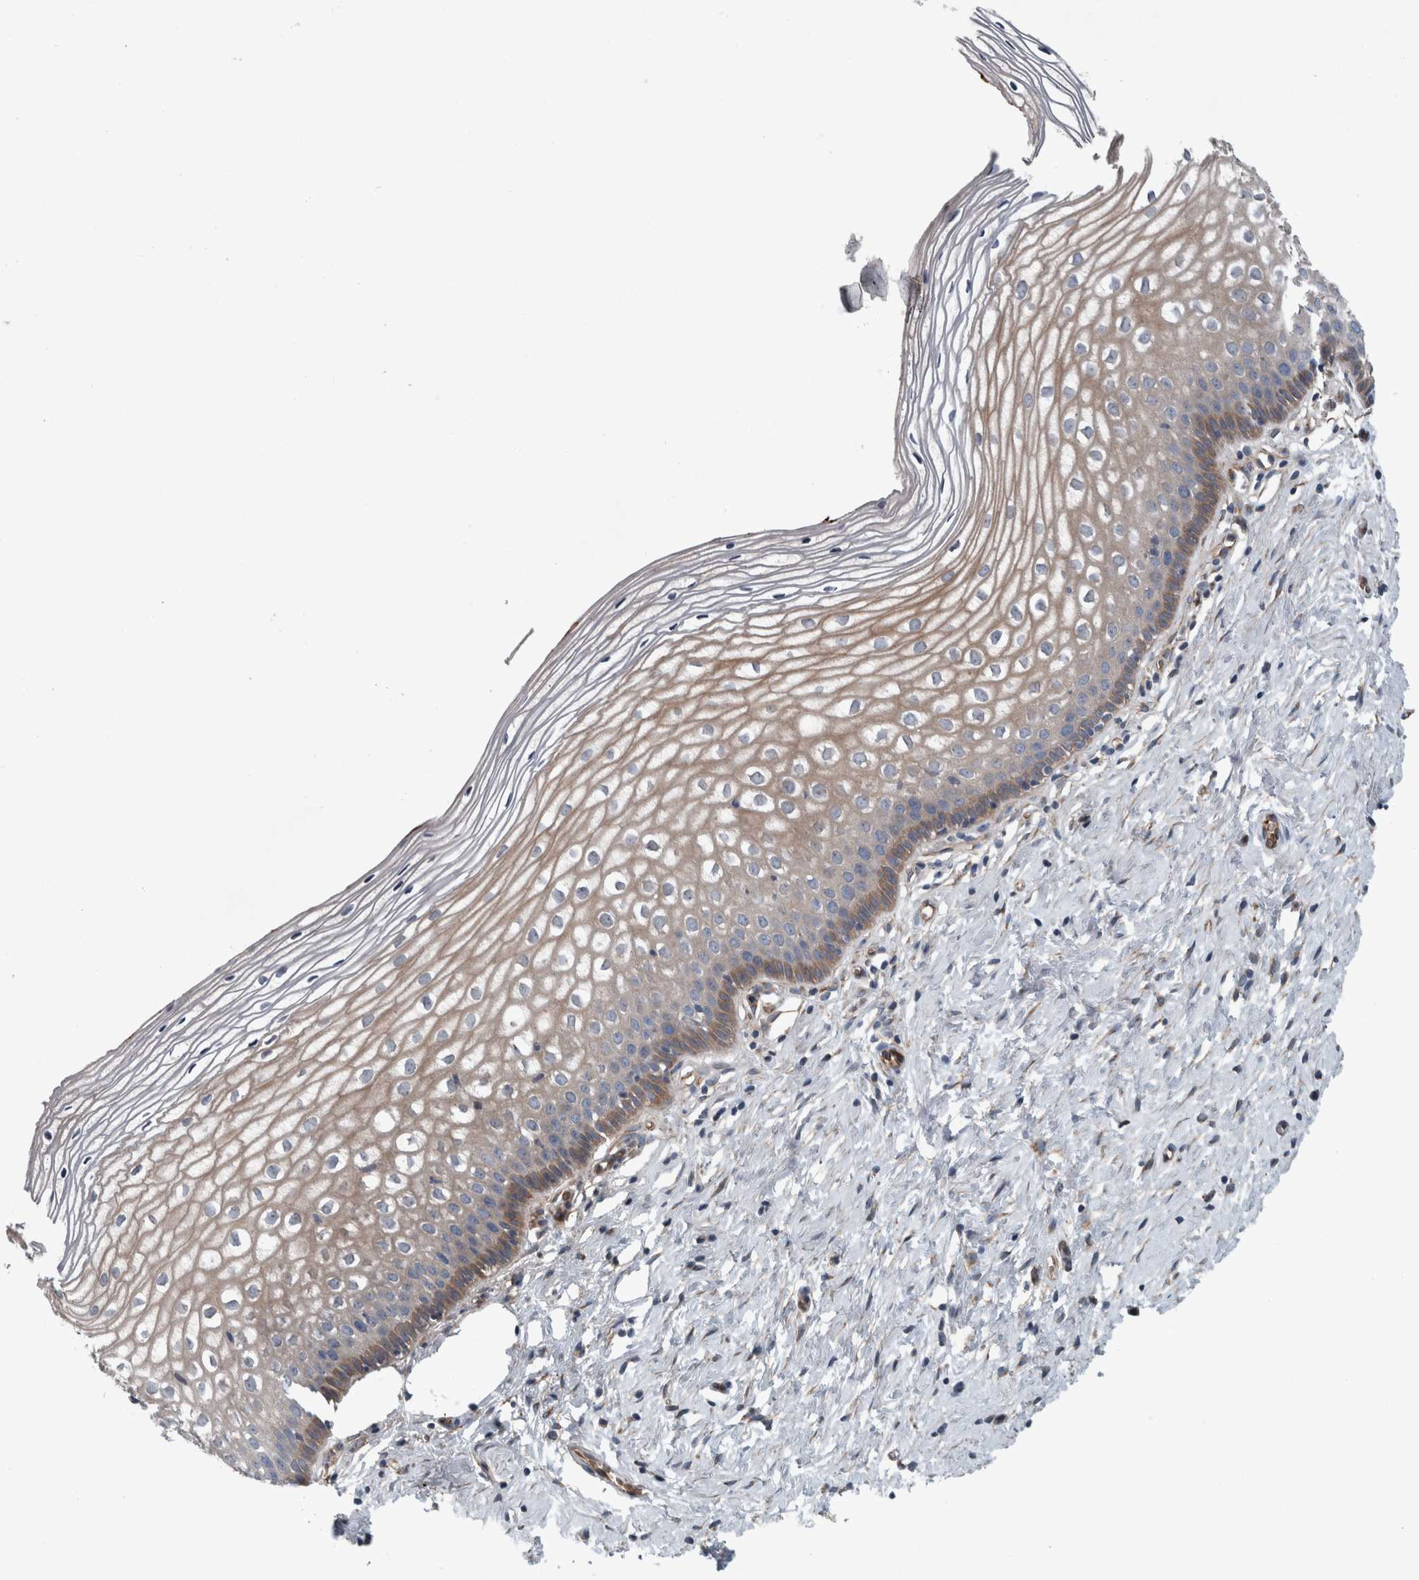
{"staining": {"intensity": "moderate", "quantity": "25%-75%", "location": "cytoplasmic/membranous"}, "tissue": "cervix", "cell_type": "Glandular cells", "image_type": "normal", "snomed": [{"axis": "morphology", "description": "Normal tissue, NOS"}, {"axis": "topography", "description": "Cervix"}], "caption": "Moderate cytoplasmic/membranous protein staining is identified in about 25%-75% of glandular cells in cervix. (Brightfield microscopy of DAB IHC at high magnification).", "gene": "GLT8D2", "patient": {"sex": "female", "age": 27}}